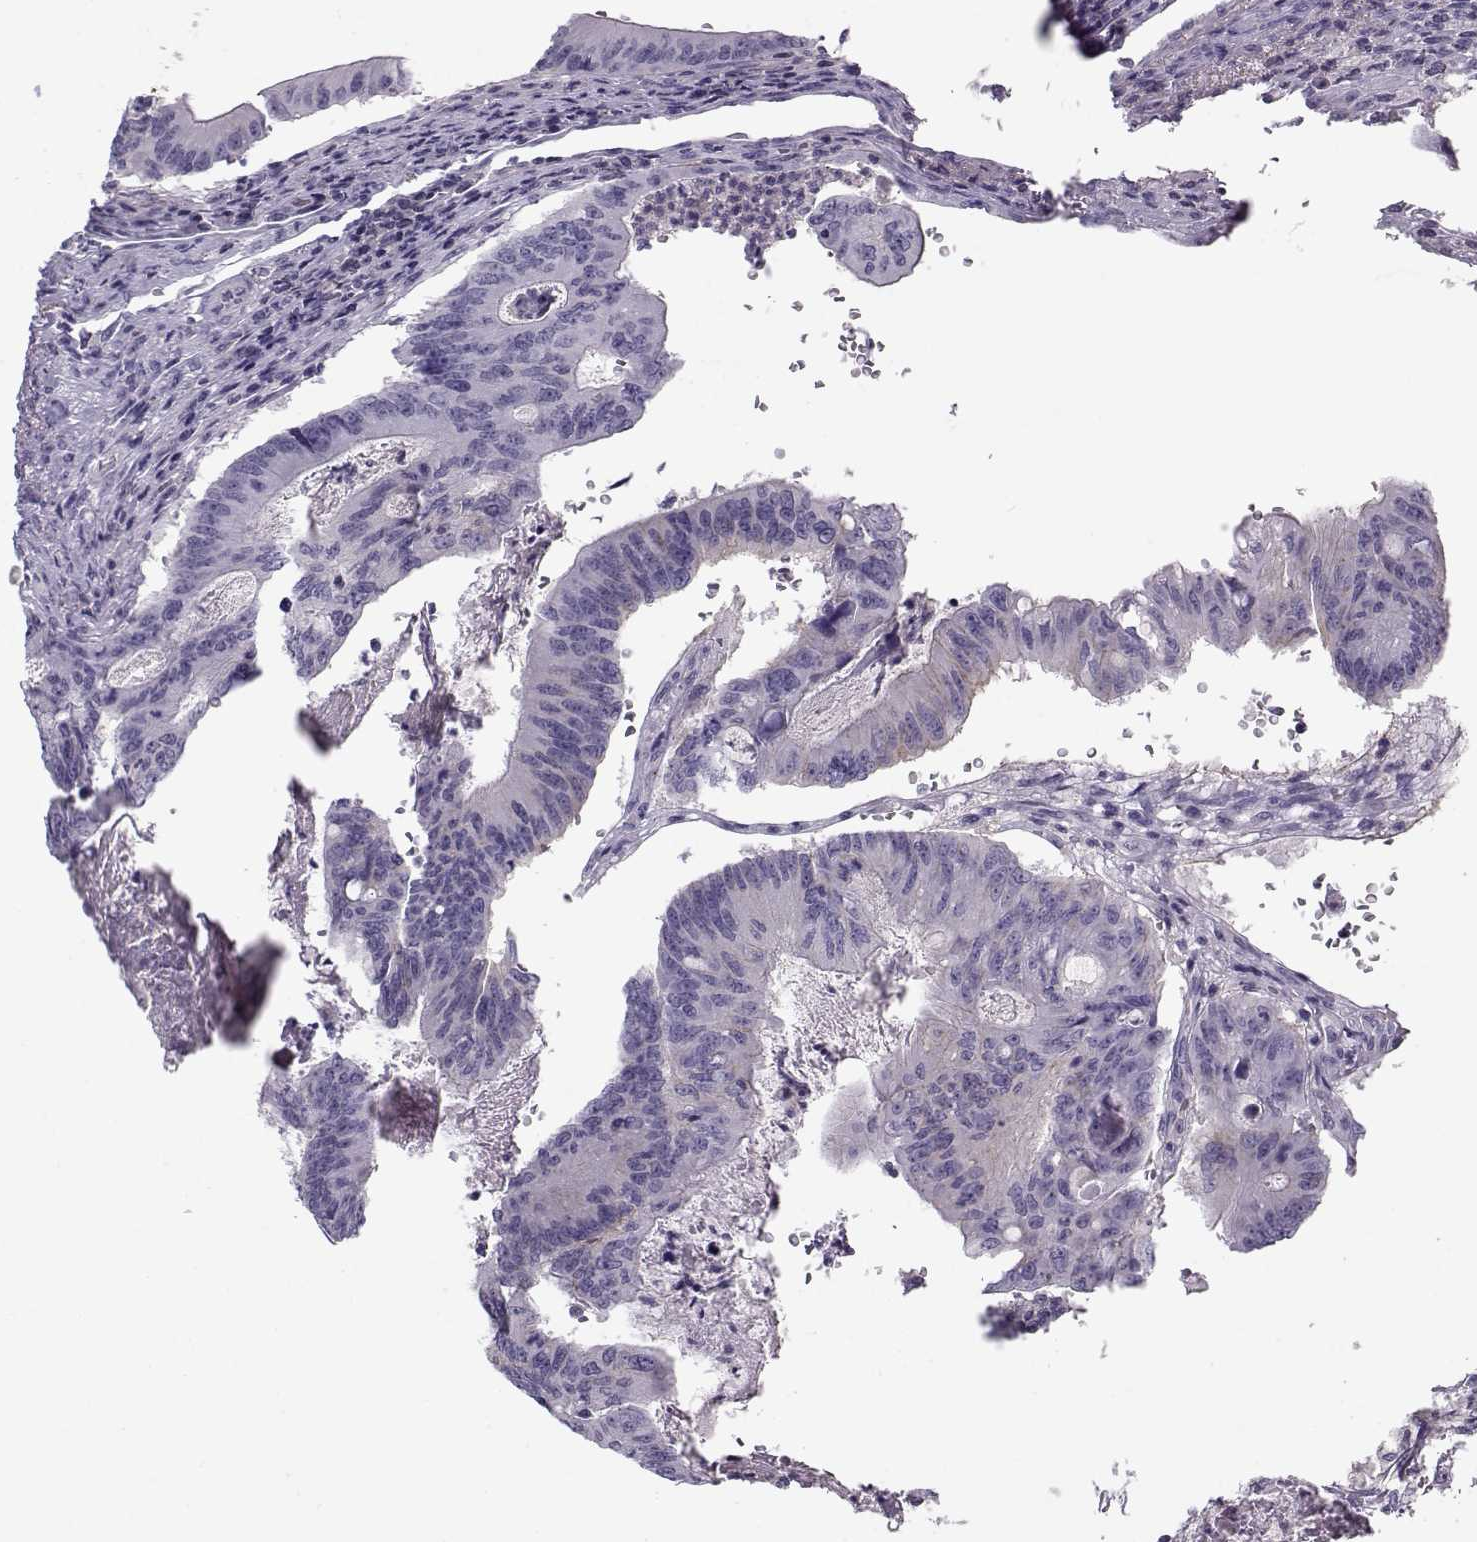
{"staining": {"intensity": "negative", "quantity": "none", "location": "none"}, "tissue": "colorectal cancer", "cell_type": "Tumor cells", "image_type": "cancer", "snomed": [{"axis": "morphology", "description": "Adenocarcinoma, NOS"}, {"axis": "topography", "description": "Colon"}], "caption": "Human colorectal cancer stained for a protein using immunohistochemistry displays no positivity in tumor cells.", "gene": "MYO1A", "patient": {"sex": "female", "age": 70}}